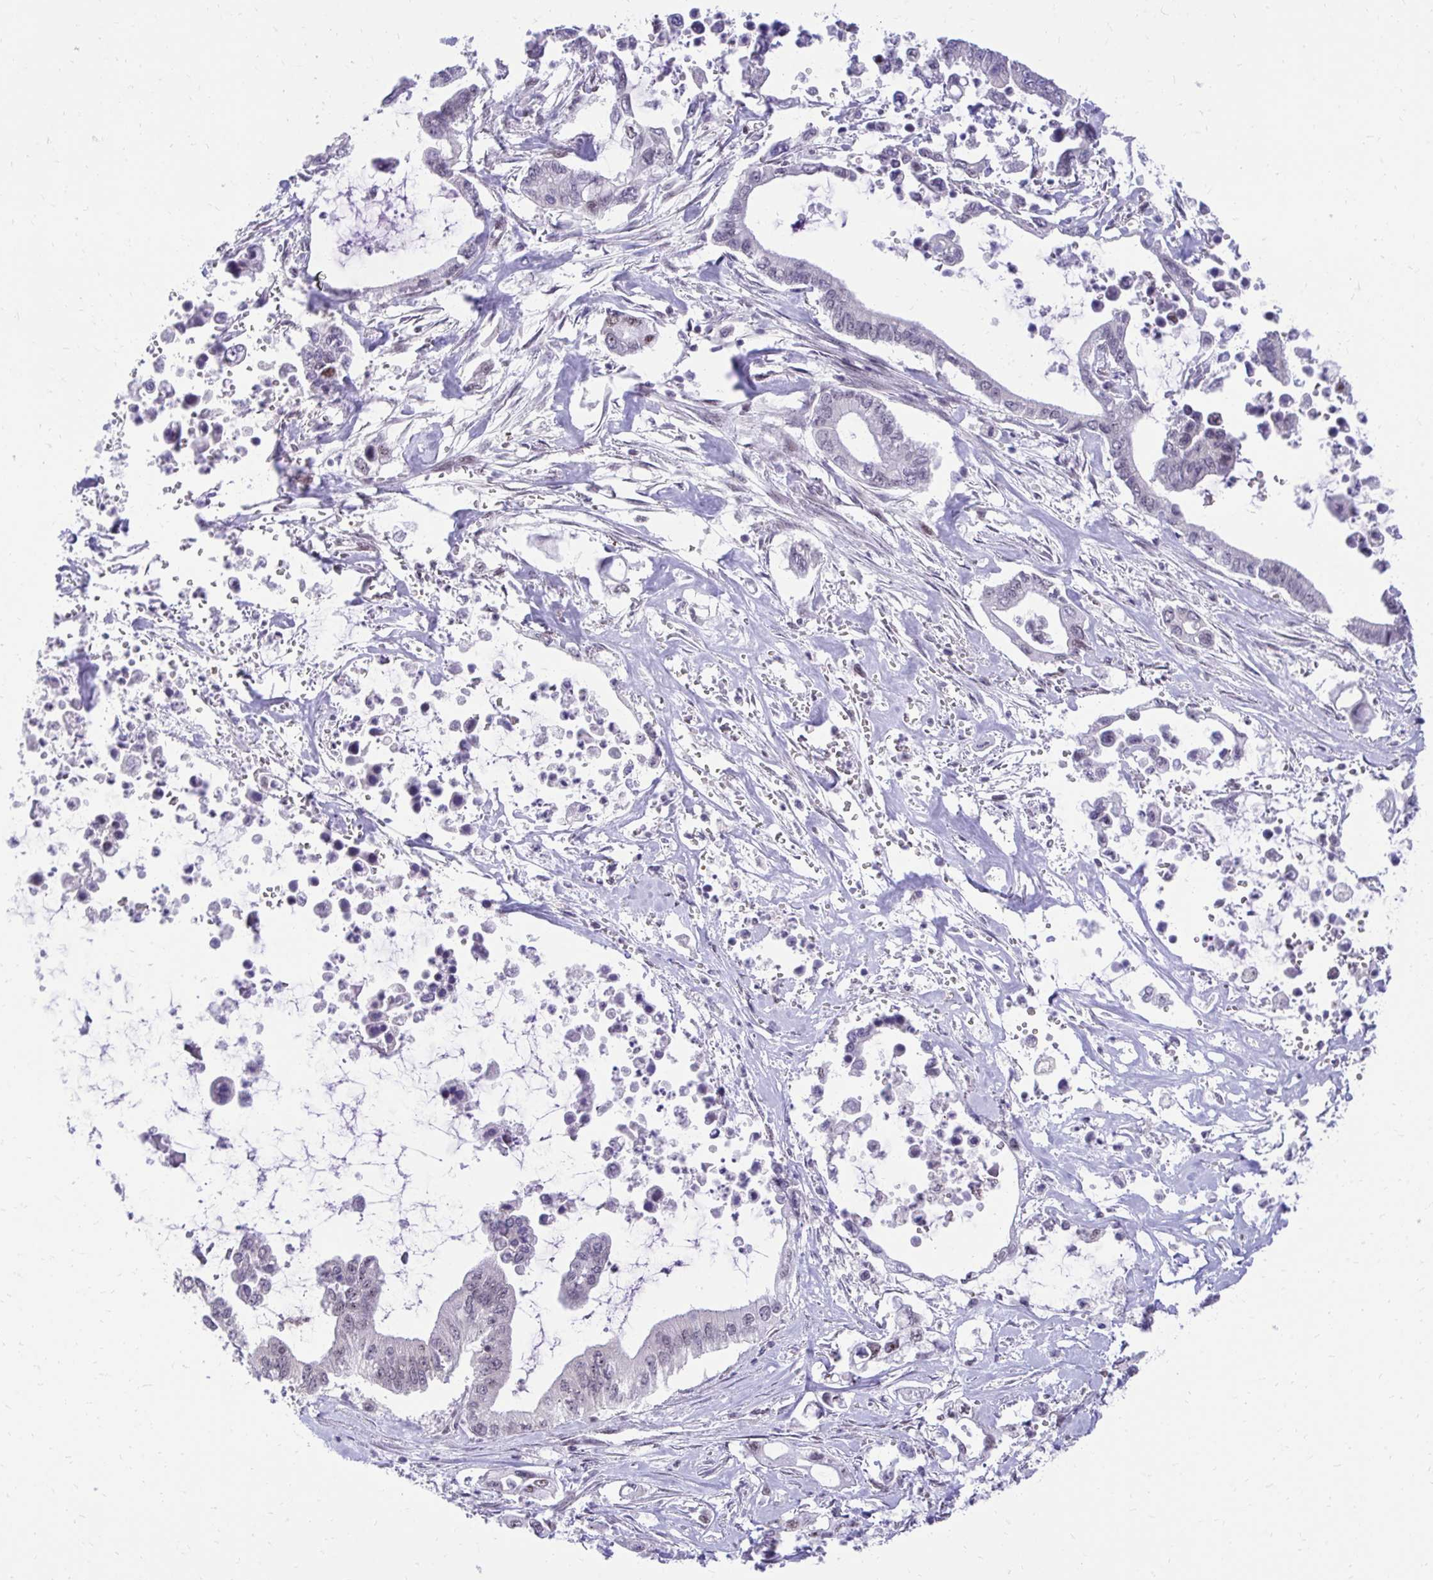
{"staining": {"intensity": "weak", "quantity": "<25%", "location": "nuclear"}, "tissue": "pancreatic cancer", "cell_type": "Tumor cells", "image_type": "cancer", "snomed": [{"axis": "morphology", "description": "Adenocarcinoma, NOS"}, {"axis": "topography", "description": "Pancreas"}], "caption": "IHC of human pancreatic cancer (adenocarcinoma) reveals no staining in tumor cells. (DAB (3,3'-diaminobenzidine) IHC visualized using brightfield microscopy, high magnification).", "gene": "HOXA4", "patient": {"sex": "male", "age": 61}}